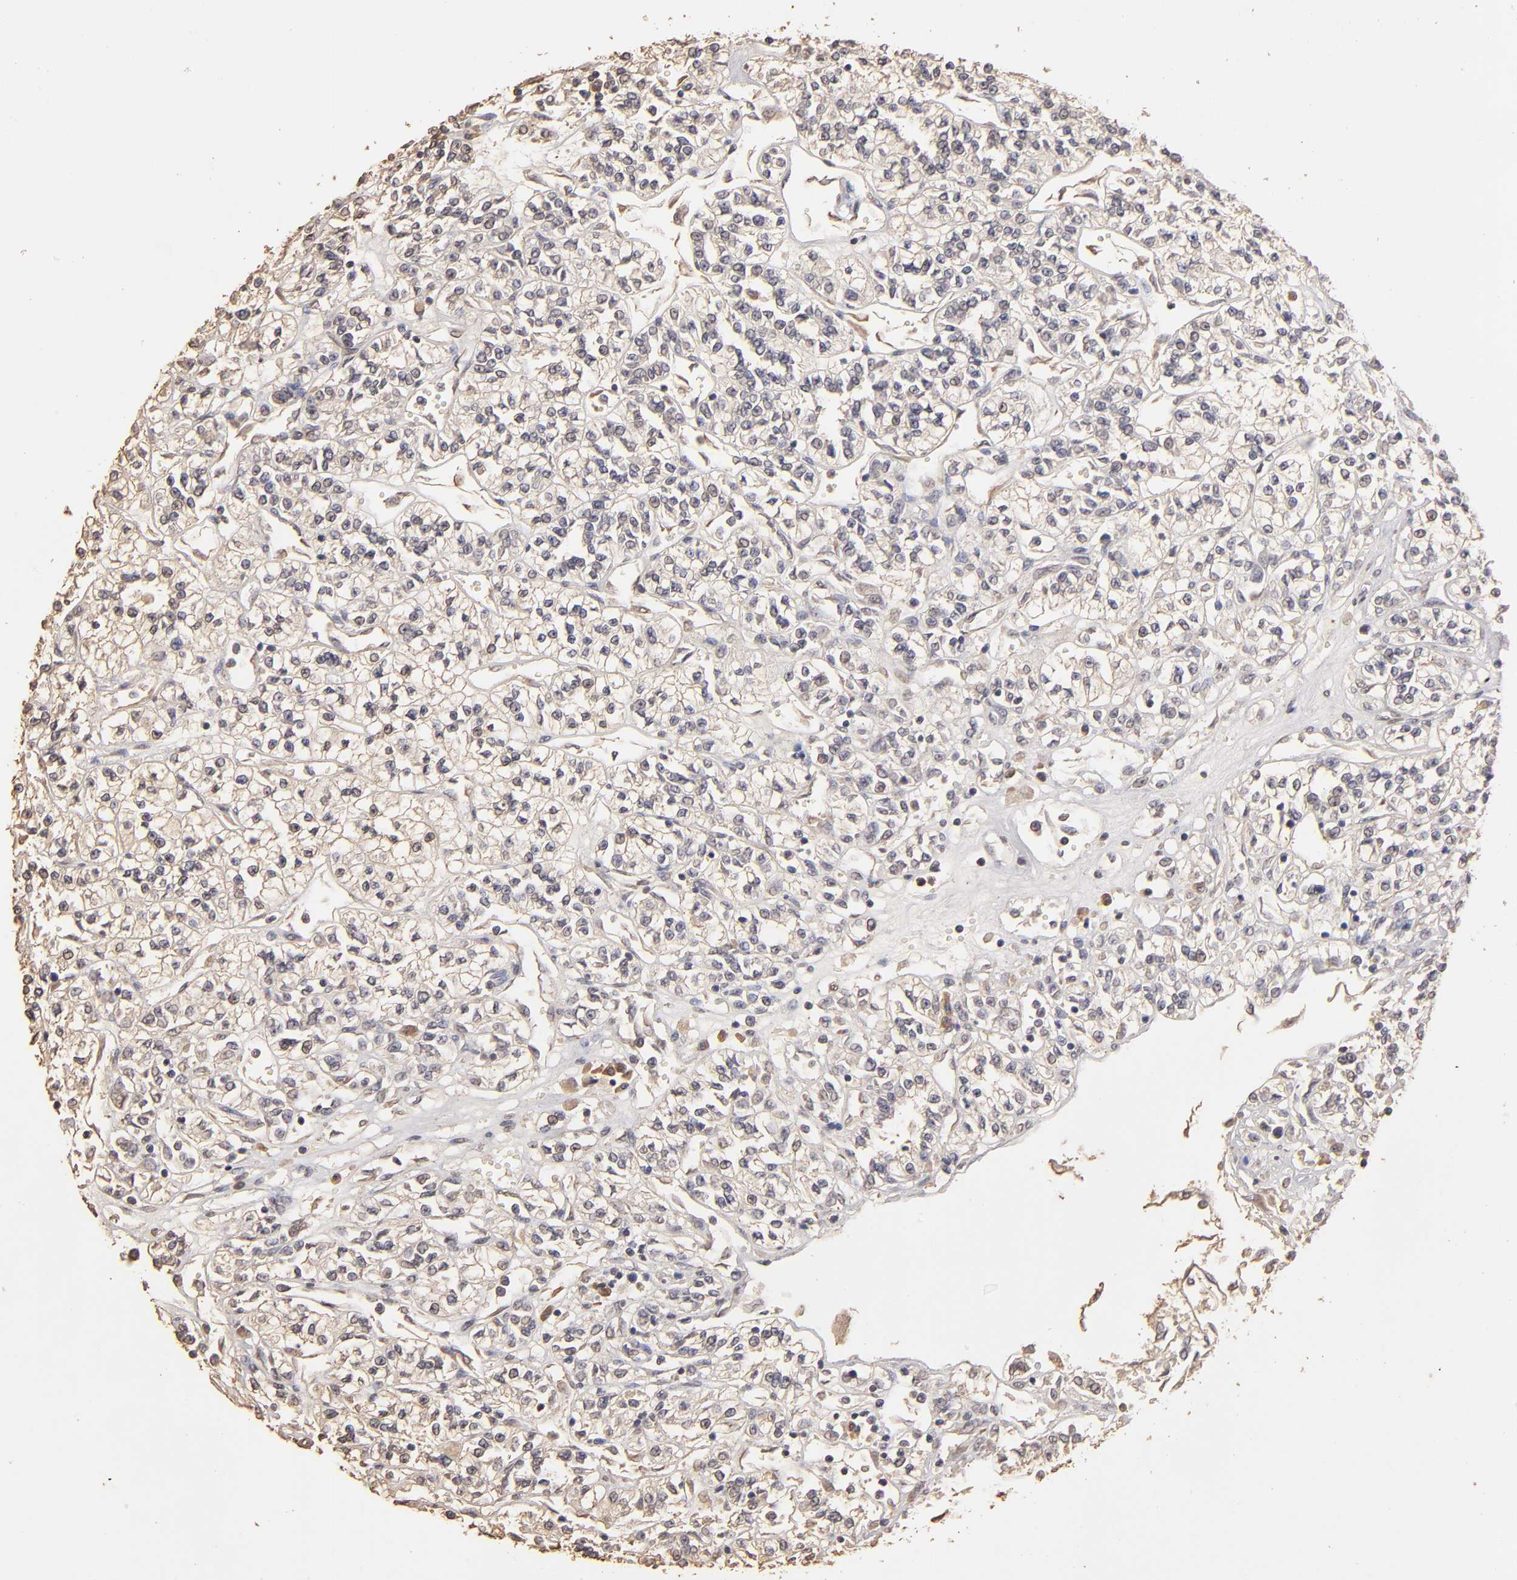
{"staining": {"intensity": "weak", "quantity": "<25%", "location": "cytoplasmic/membranous"}, "tissue": "renal cancer", "cell_type": "Tumor cells", "image_type": "cancer", "snomed": [{"axis": "morphology", "description": "Adenocarcinoma, NOS"}, {"axis": "topography", "description": "Kidney"}], "caption": "There is no significant staining in tumor cells of renal cancer (adenocarcinoma). (Immunohistochemistry (ihc), brightfield microscopy, high magnification).", "gene": "OPHN1", "patient": {"sex": "female", "age": 76}}